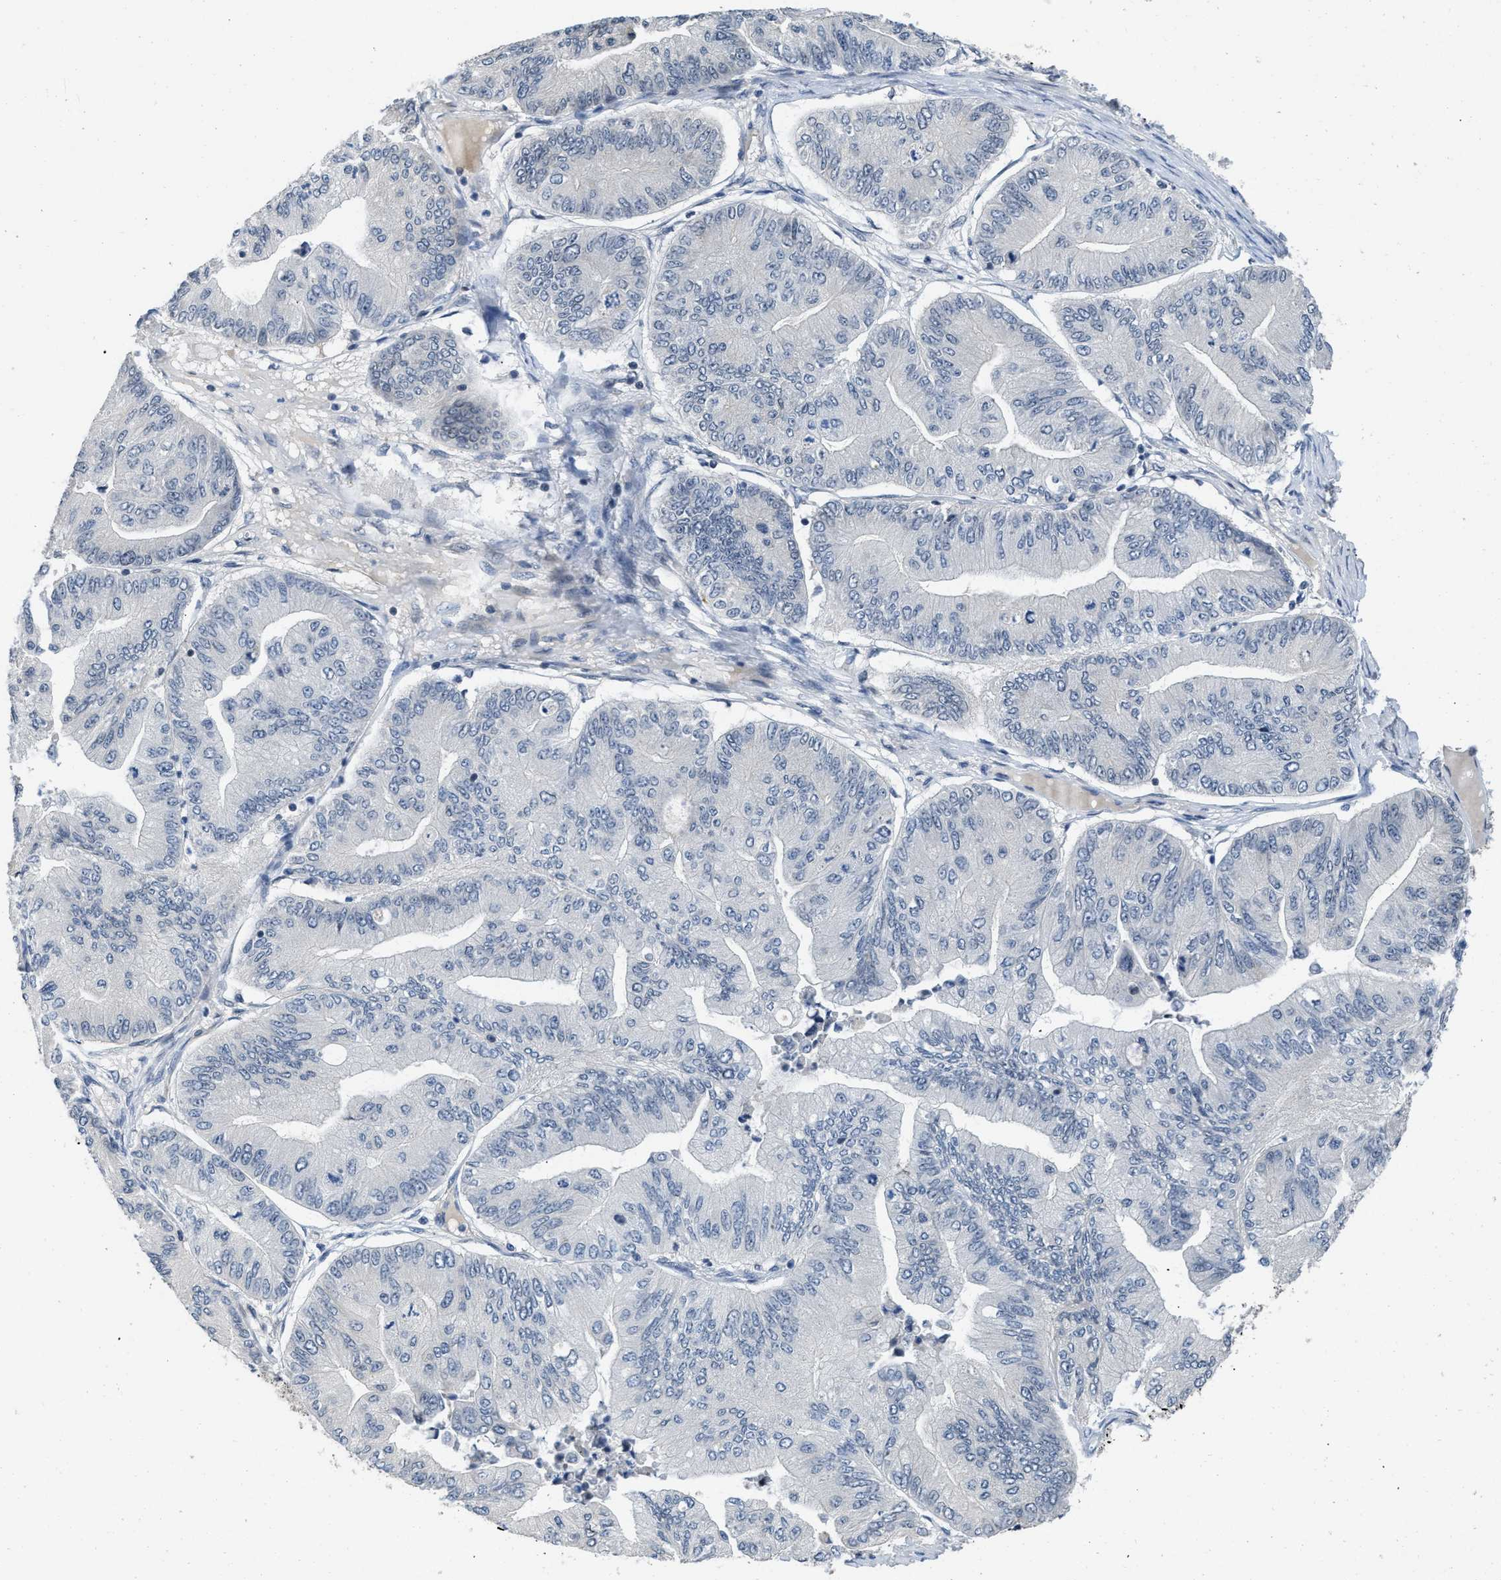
{"staining": {"intensity": "negative", "quantity": "none", "location": "none"}, "tissue": "ovarian cancer", "cell_type": "Tumor cells", "image_type": "cancer", "snomed": [{"axis": "morphology", "description": "Cystadenocarcinoma, mucinous, NOS"}, {"axis": "topography", "description": "Ovary"}], "caption": "IHC of human ovarian mucinous cystadenocarcinoma shows no expression in tumor cells.", "gene": "TES", "patient": {"sex": "female", "age": 61}}